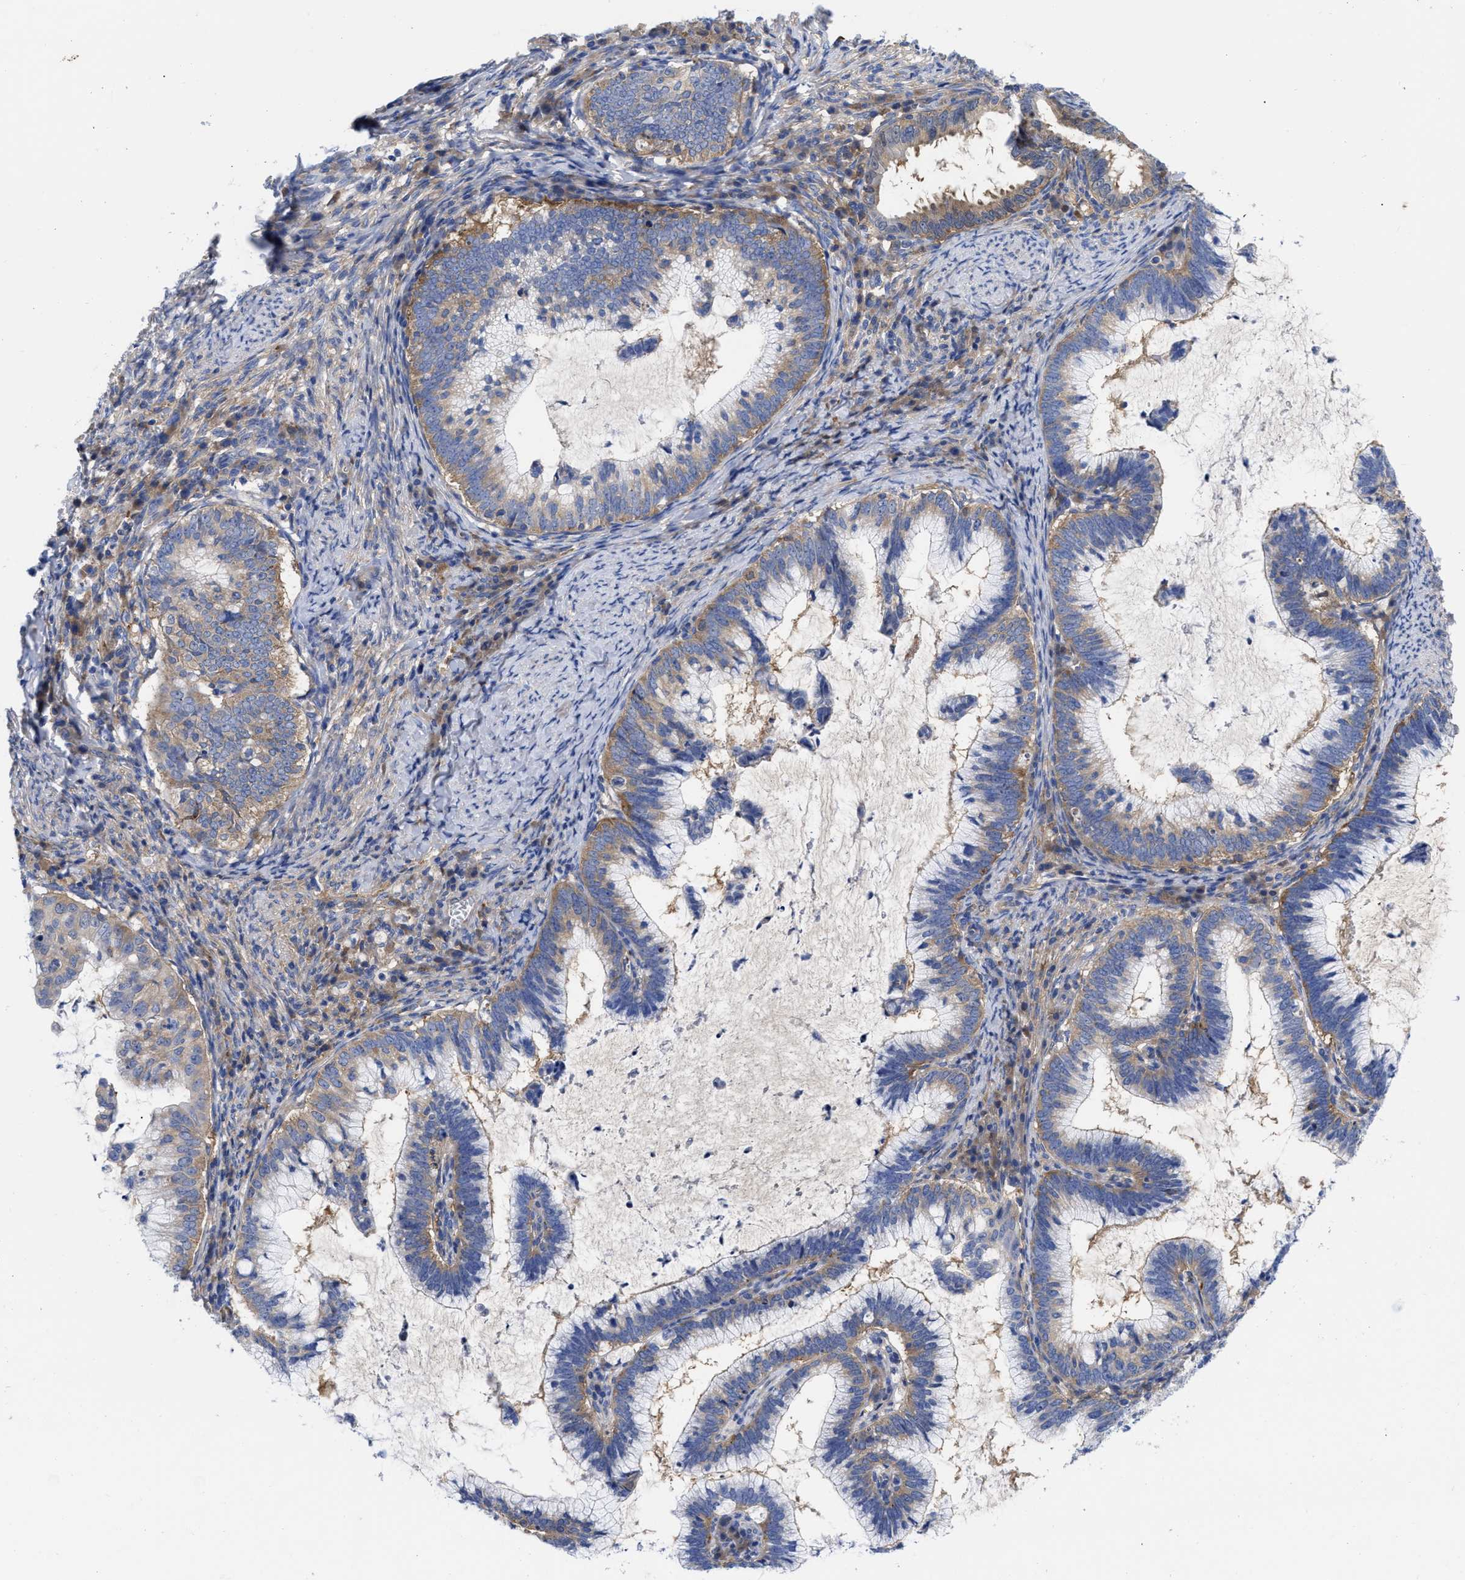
{"staining": {"intensity": "moderate", "quantity": ">75%", "location": "cytoplasmic/membranous"}, "tissue": "cervical cancer", "cell_type": "Tumor cells", "image_type": "cancer", "snomed": [{"axis": "morphology", "description": "Adenocarcinoma, NOS"}, {"axis": "topography", "description": "Cervix"}], "caption": "Adenocarcinoma (cervical) tissue demonstrates moderate cytoplasmic/membranous expression in about >75% of tumor cells, visualized by immunohistochemistry.", "gene": "RBKS", "patient": {"sex": "female", "age": 36}}